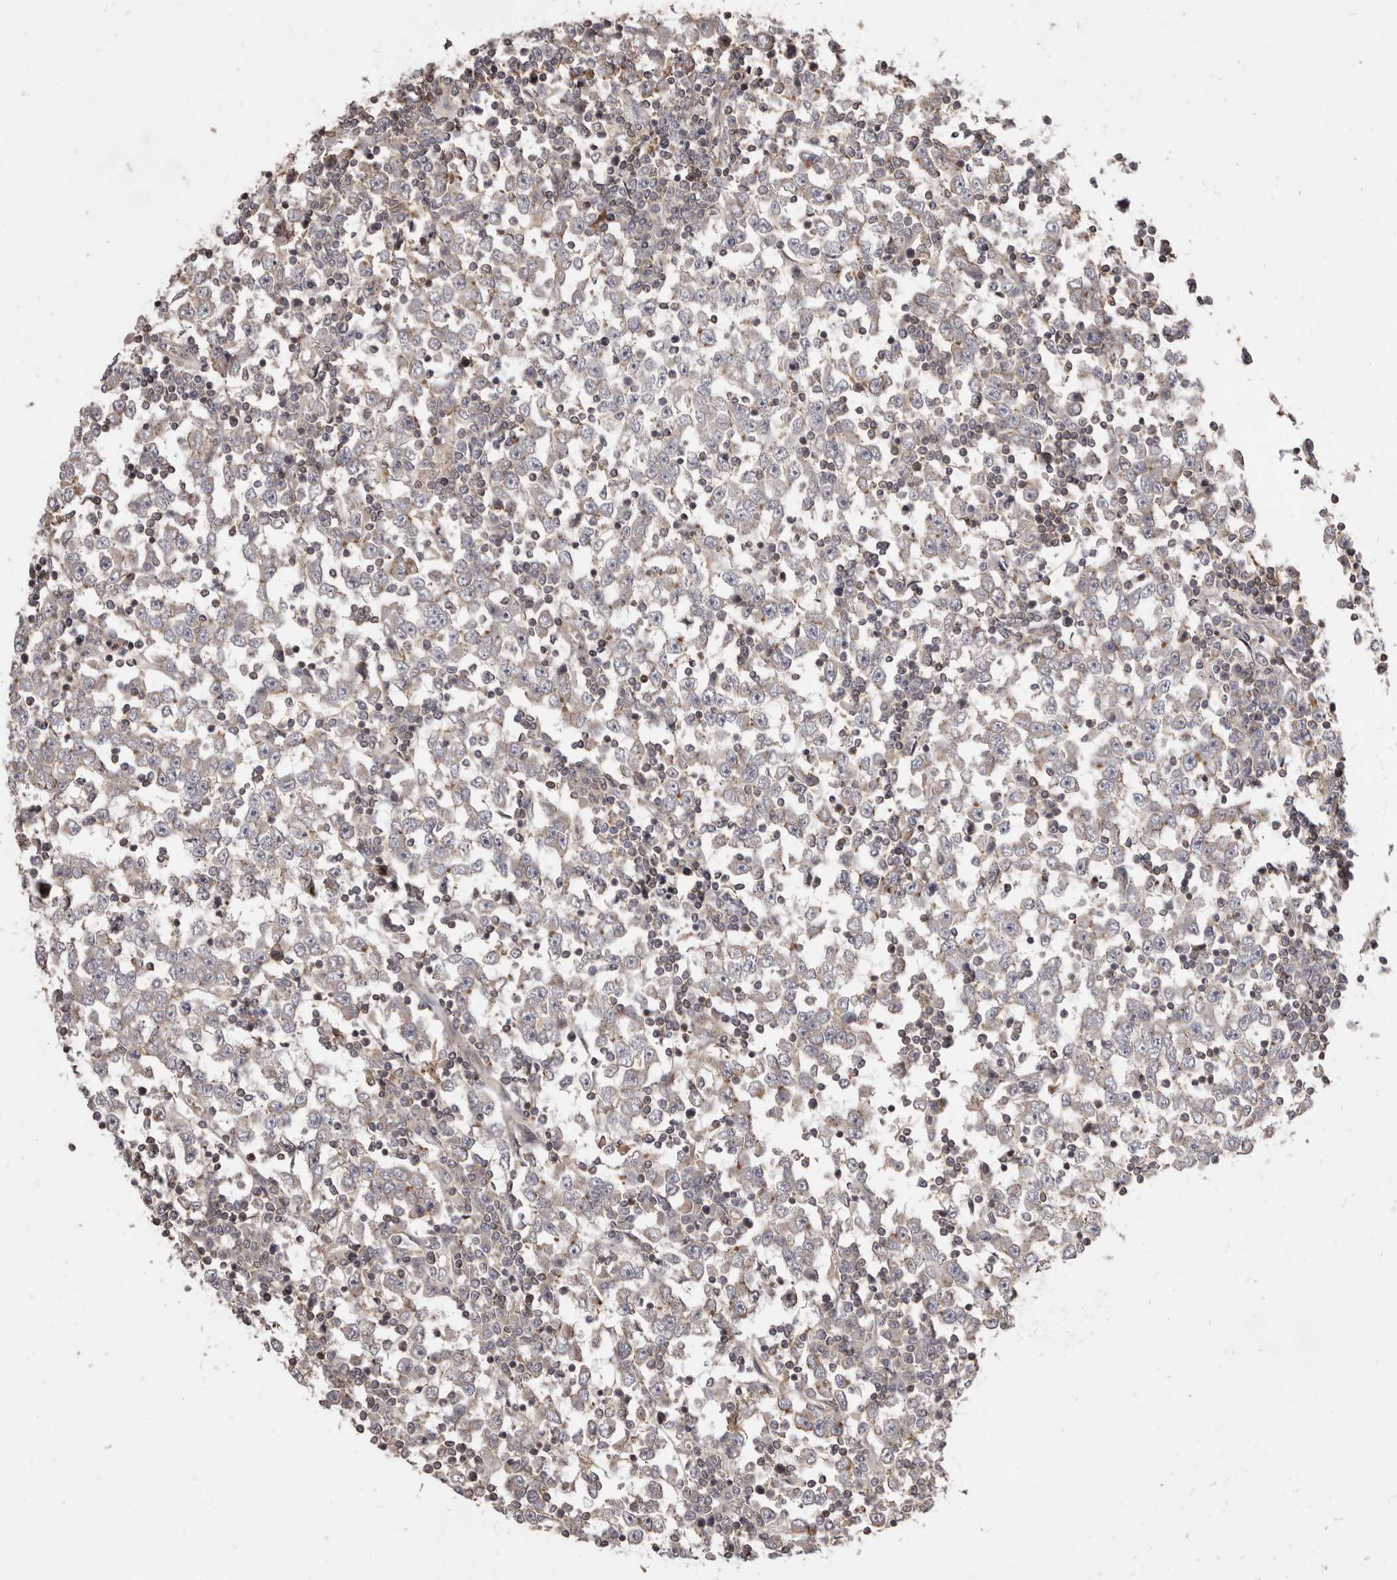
{"staining": {"intensity": "weak", "quantity": "<25%", "location": "cytoplasmic/membranous"}, "tissue": "testis cancer", "cell_type": "Tumor cells", "image_type": "cancer", "snomed": [{"axis": "morphology", "description": "Seminoma, NOS"}, {"axis": "topography", "description": "Testis"}], "caption": "High power microscopy micrograph of an IHC image of testis cancer, revealing no significant expression in tumor cells.", "gene": "NFKBIA", "patient": {"sex": "male", "age": 65}}